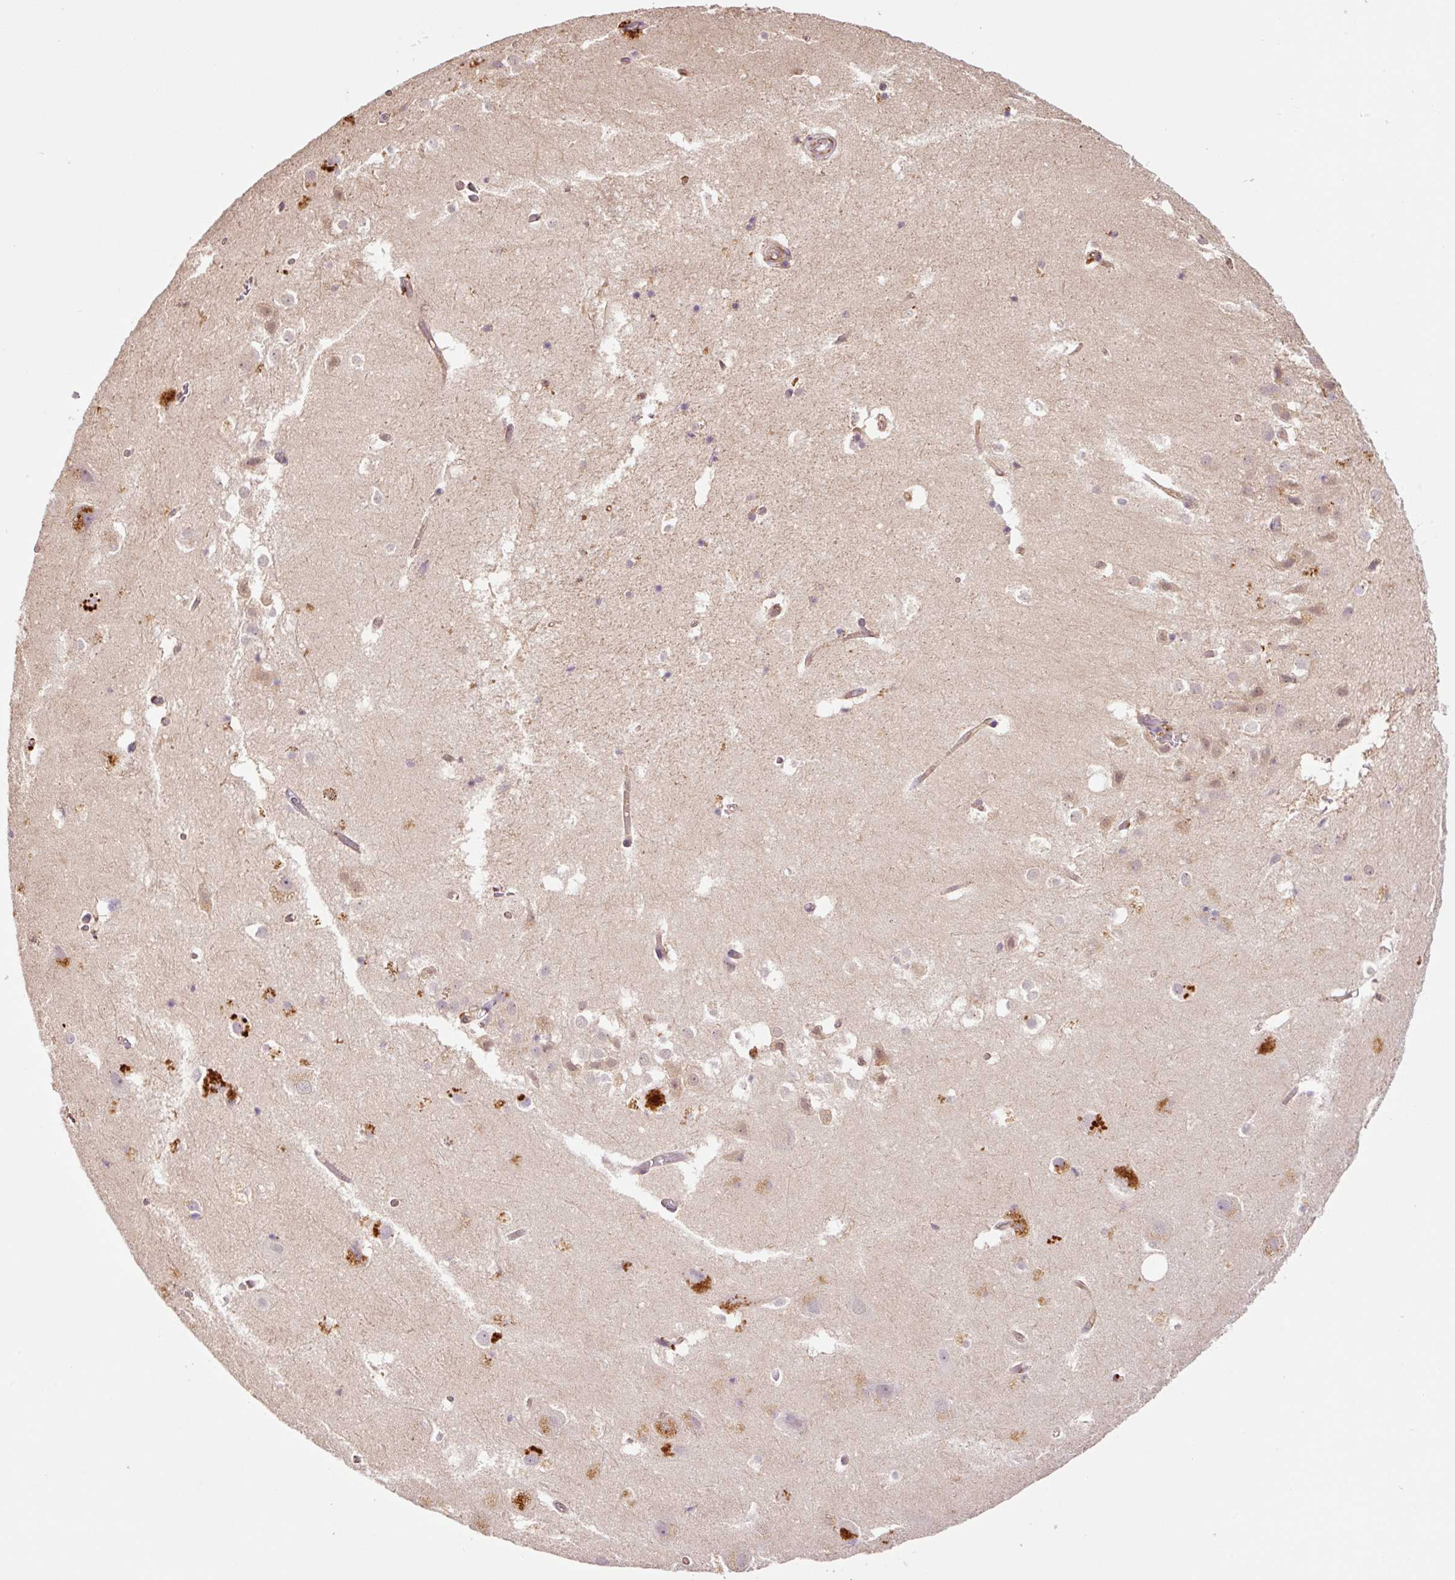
{"staining": {"intensity": "negative", "quantity": "none", "location": "none"}, "tissue": "hippocampus", "cell_type": "Glial cells", "image_type": "normal", "snomed": [{"axis": "morphology", "description": "Normal tissue, NOS"}, {"axis": "topography", "description": "Hippocampus"}], "caption": "The photomicrograph demonstrates no staining of glial cells in benign hippocampus. The staining was performed using DAB (3,3'-diaminobenzidine) to visualize the protein expression in brown, while the nuclei were stained in blue with hematoxylin (Magnification: 20x).", "gene": "PCK2", "patient": {"sex": "female", "age": 52}}